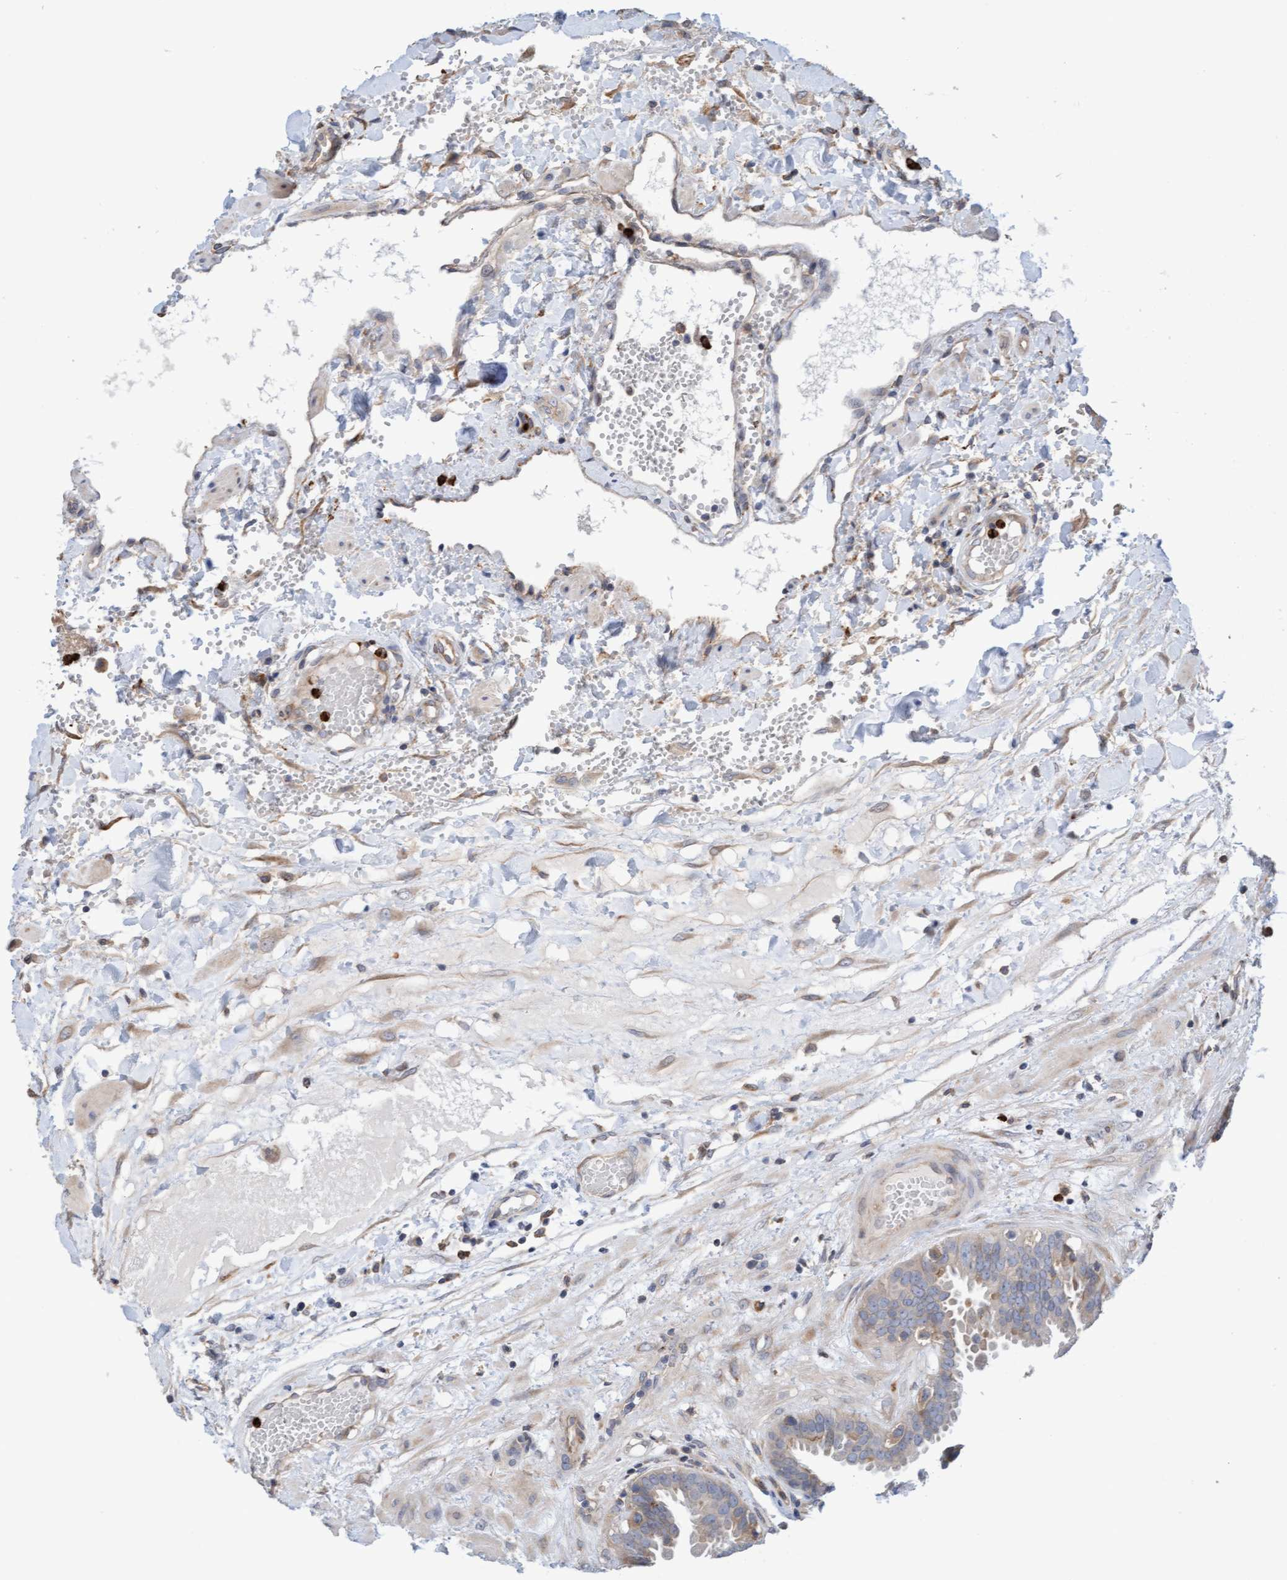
{"staining": {"intensity": "weak", "quantity": "25%-75%", "location": "cytoplasmic/membranous"}, "tissue": "fallopian tube", "cell_type": "Glandular cells", "image_type": "normal", "snomed": [{"axis": "morphology", "description": "Normal tissue, NOS"}, {"axis": "topography", "description": "Fallopian tube"}, {"axis": "topography", "description": "Placenta"}], "caption": "Brown immunohistochemical staining in benign fallopian tube exhibits weak cytoplasmic/membranous staining in approximately 25%-75% of glandular cells. (DAB IHC with brightfield microscopy, high magnification).", "gene": "MMP8", "patient": {"sex": "female", "age": 32}}